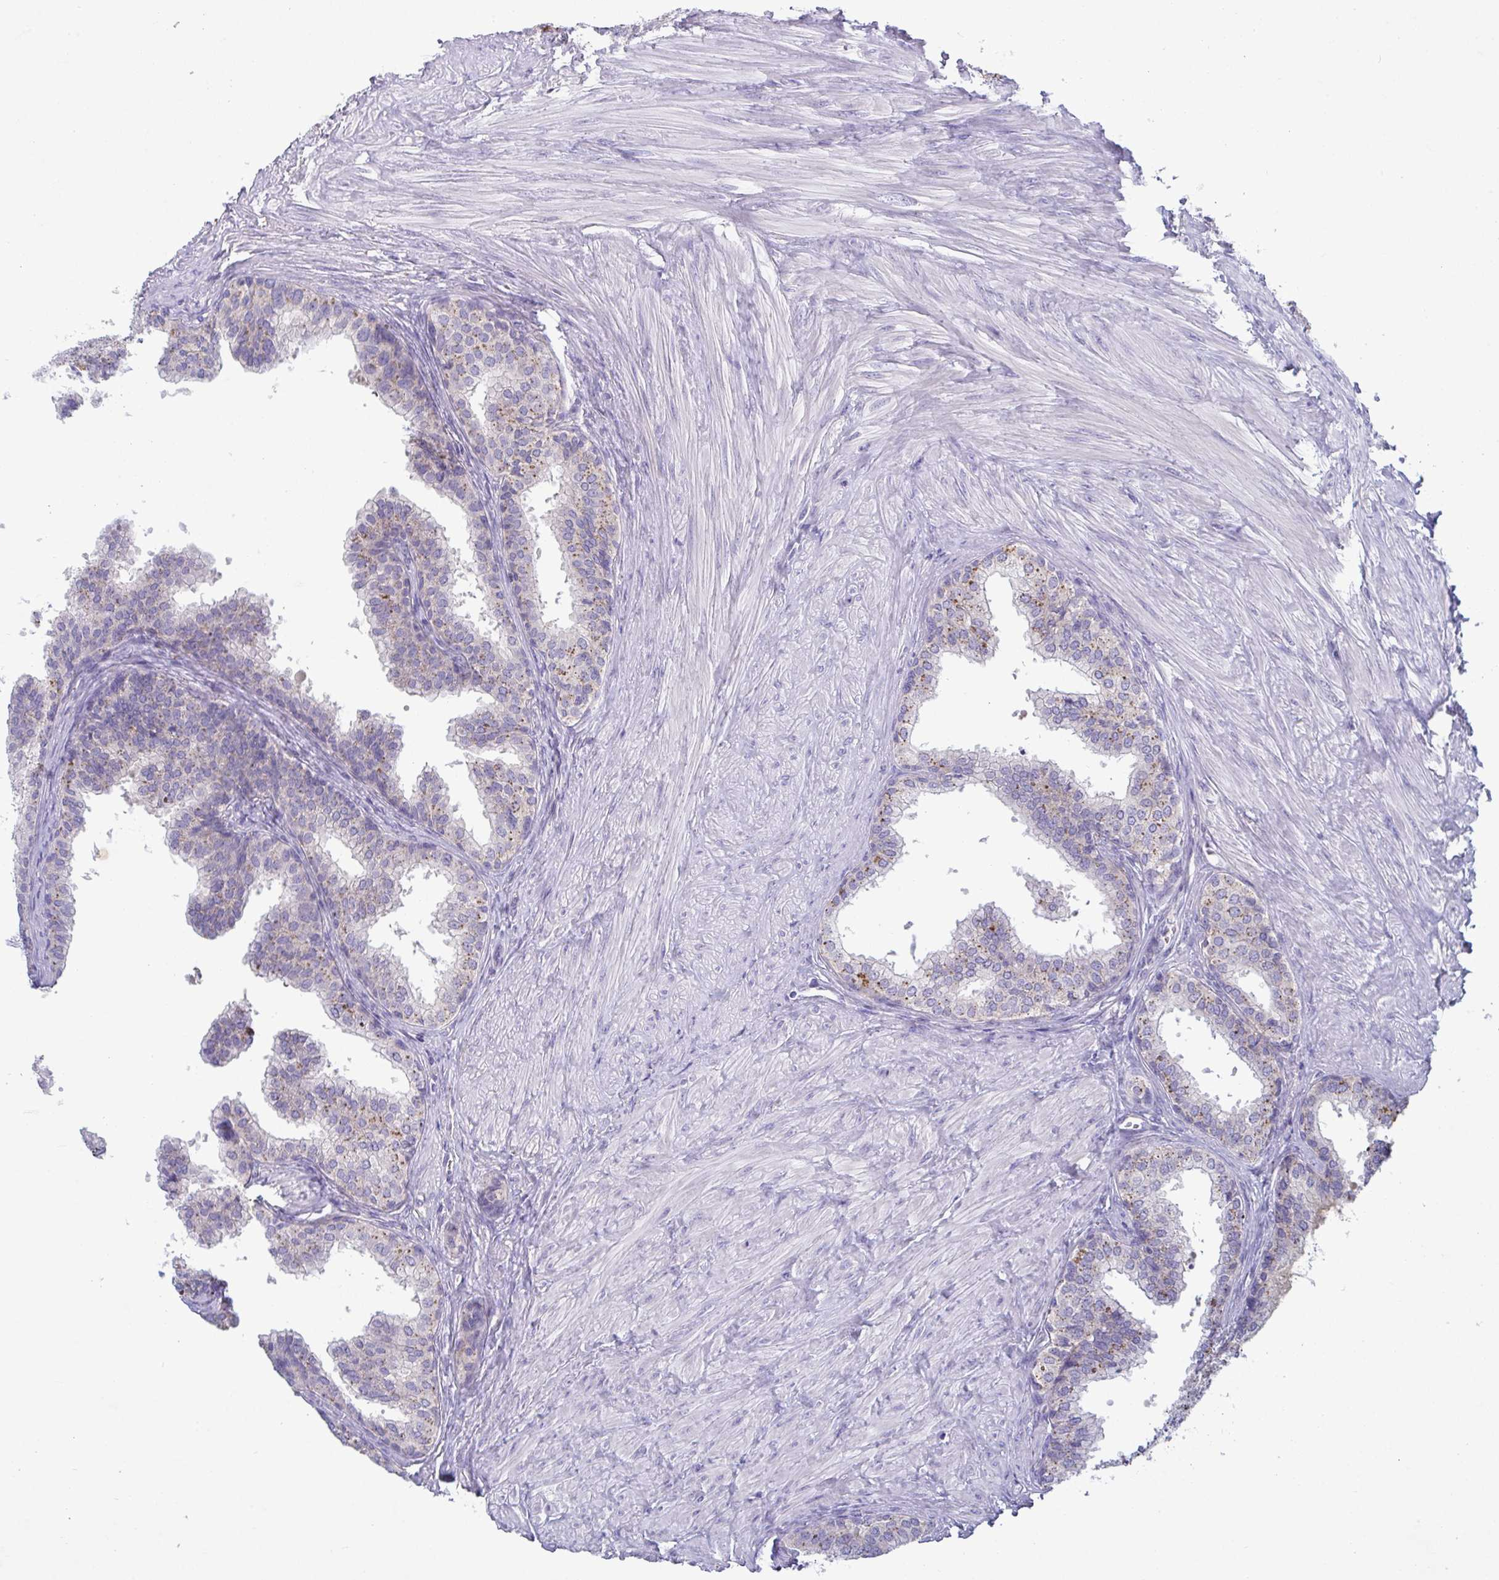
{"staining": {"intensity": "weak", "quantity": "<25%", "location": "cytoplasmic/membranous"}, "tissue": "prostate", "cell_type": "Glandular cells", "image_type": "normal", "snomed": [{"axis": "morphology", "description": "Normal tissue, NOS"}, {"axis": "topography", "description": "Prostate"}, {"axis": "topography", "description": "Peripheral nerve tissue"}], "caption": "DAB immunohistochemical staining of normal human prostate reveals no significant positivity in glandular cells.", "gene": "GALNT13", "patient": {"sex": "male", "age": 55}}